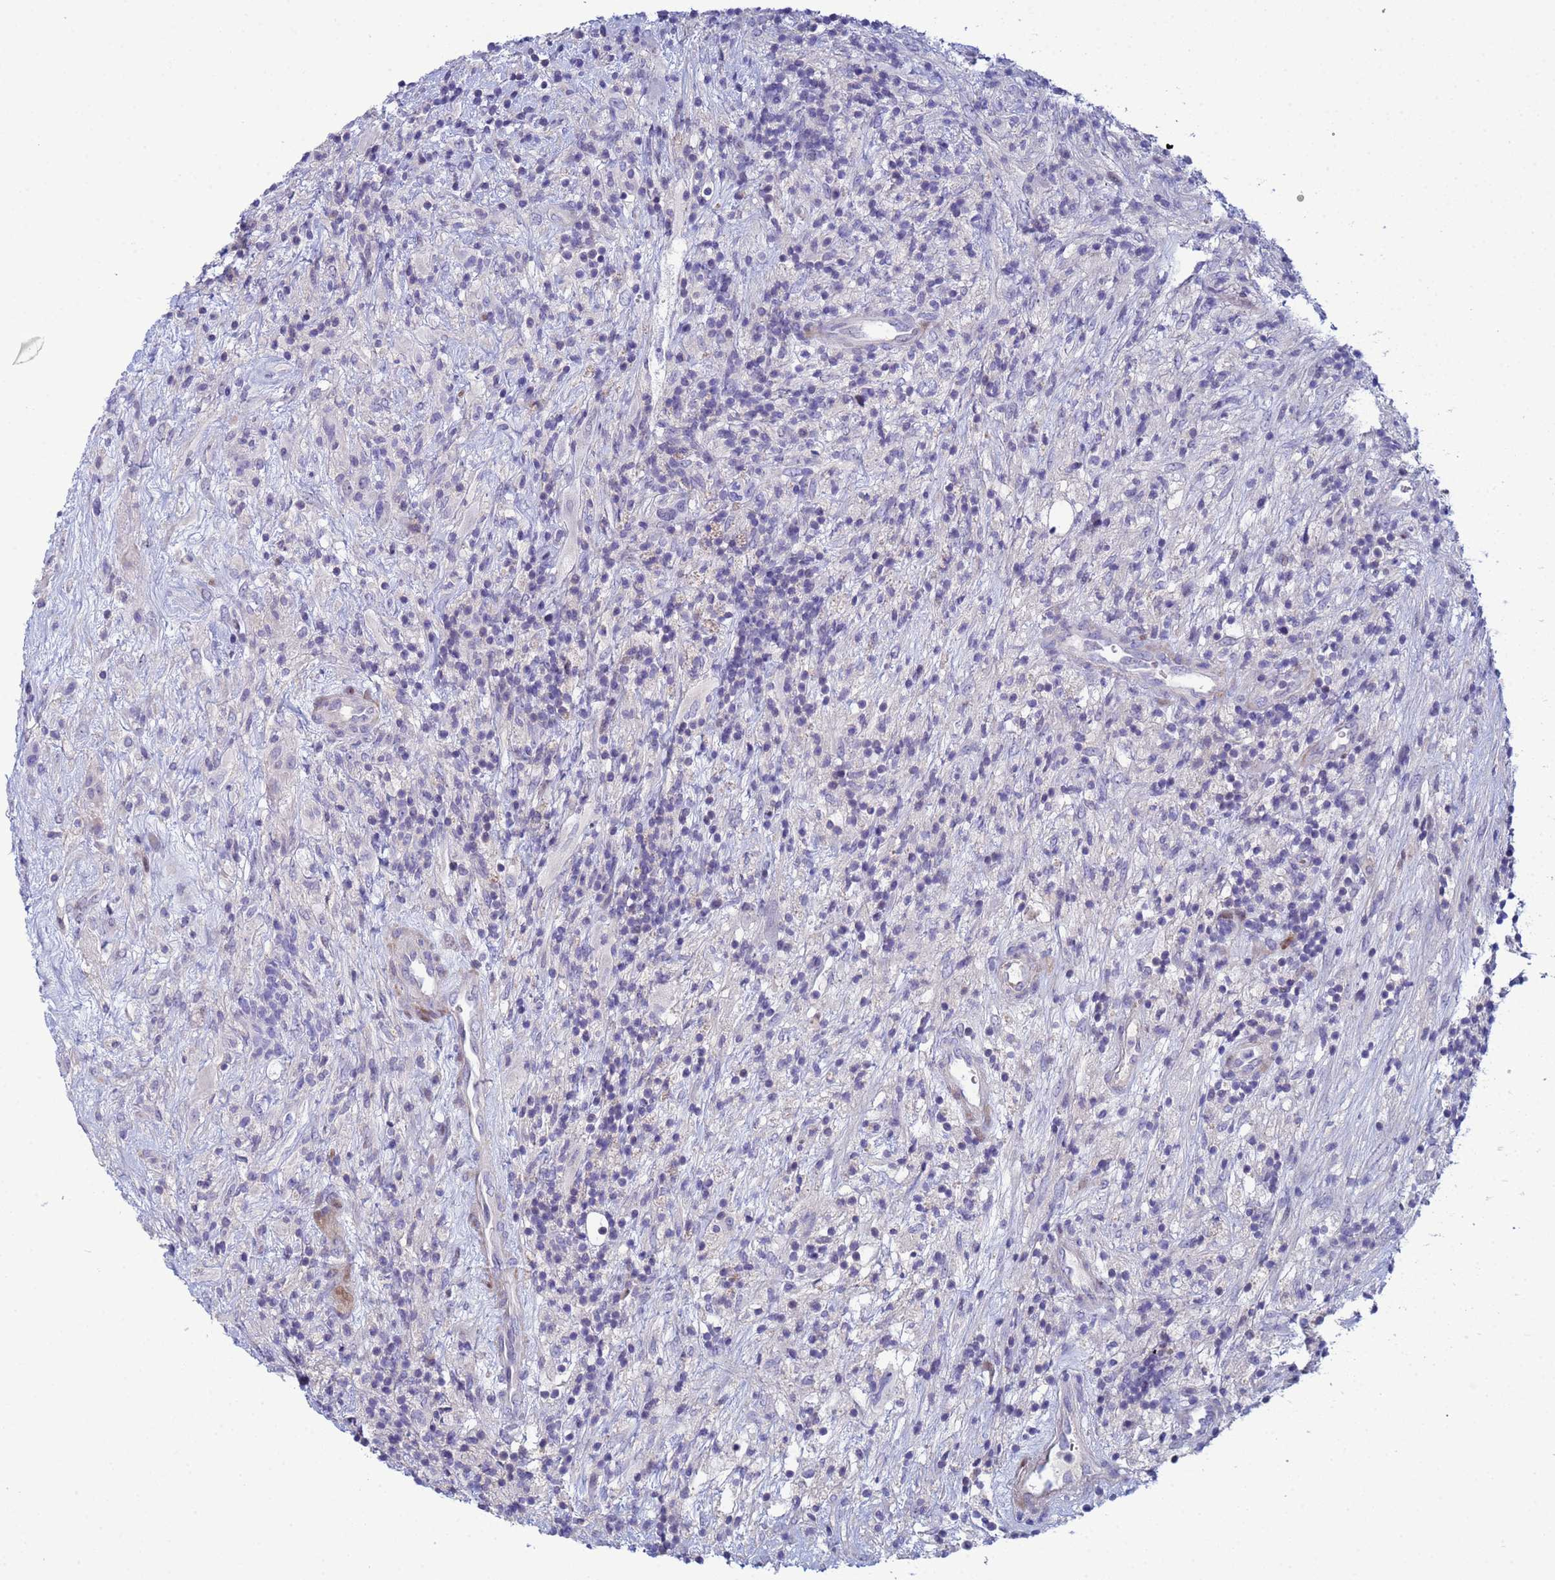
{"staining": {"intensity": "negative", "quantity": "none", "location": "none"}, "tissue": "glioma", "cell_type": "Tumor cells", "image_type": "cancer", "snomed": [{"axis": "morphology", "description": "Glioma, malignant, High grade"}, {"axis": "topography", "description": "Brain"}], "caption": "IHC of human glioma displays no positivity in tumor cells.", "gene": "PPP6R1", "patient": {"sex": "male", "age": 69}}